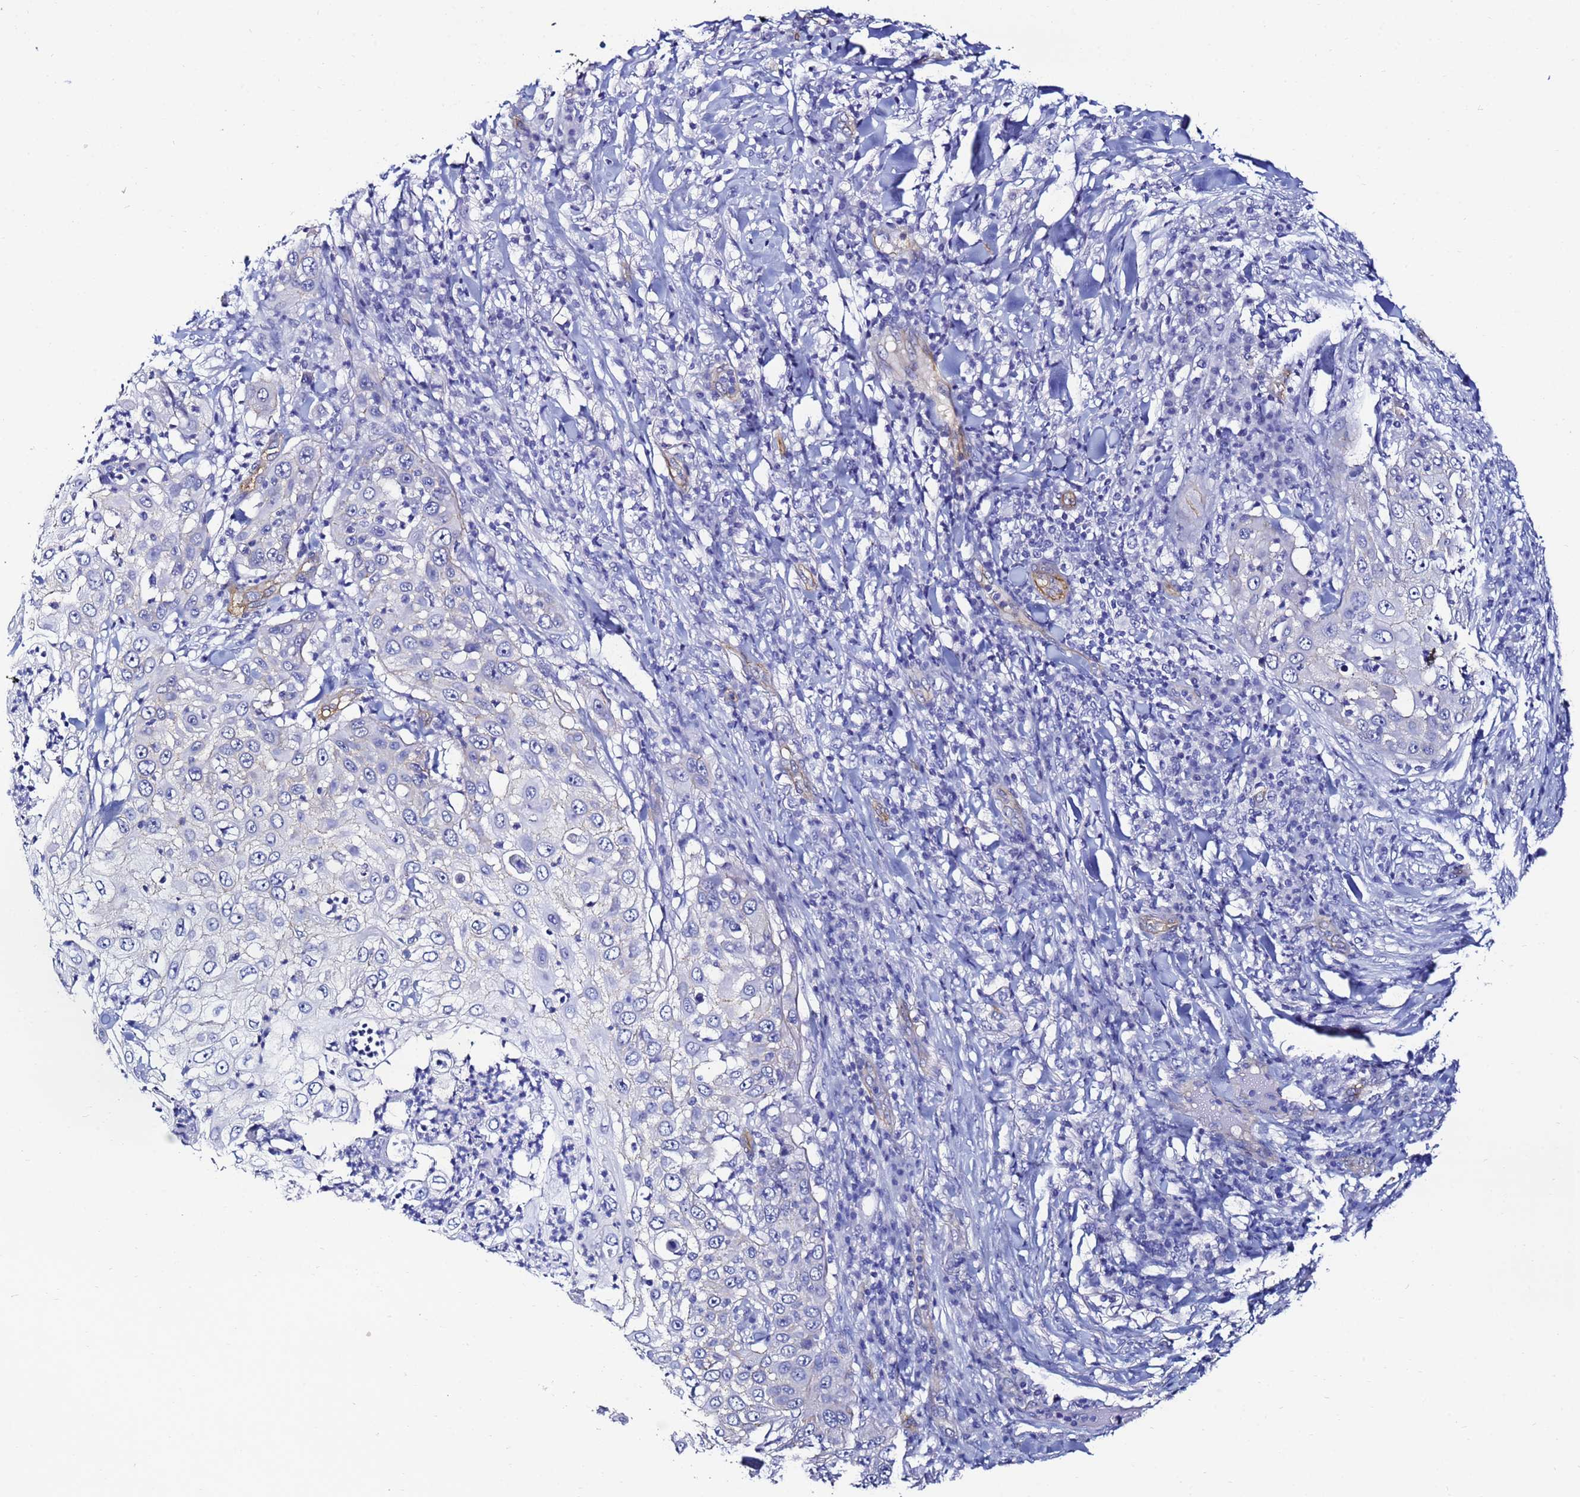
{"staining": {"intensity": "negative", "quantity": "none", "location": "none"}, "tissue": "skin cancer", "cell_type": "Tumor cells", "image_type": "cancer", "snomed": [{"axis": "morphology", "description": "Squamous cell carcinoma, NOS"}, {"axis": "topography", "description": "Skin"}], "caption": "IHC of human skin squamous cell carcinoma shows no positivity in tumor cells. (IHC, brightfield microscopy, high magnification).", "gene": "DEFB104A", "patient": {"sex": "female", "age": 44}}